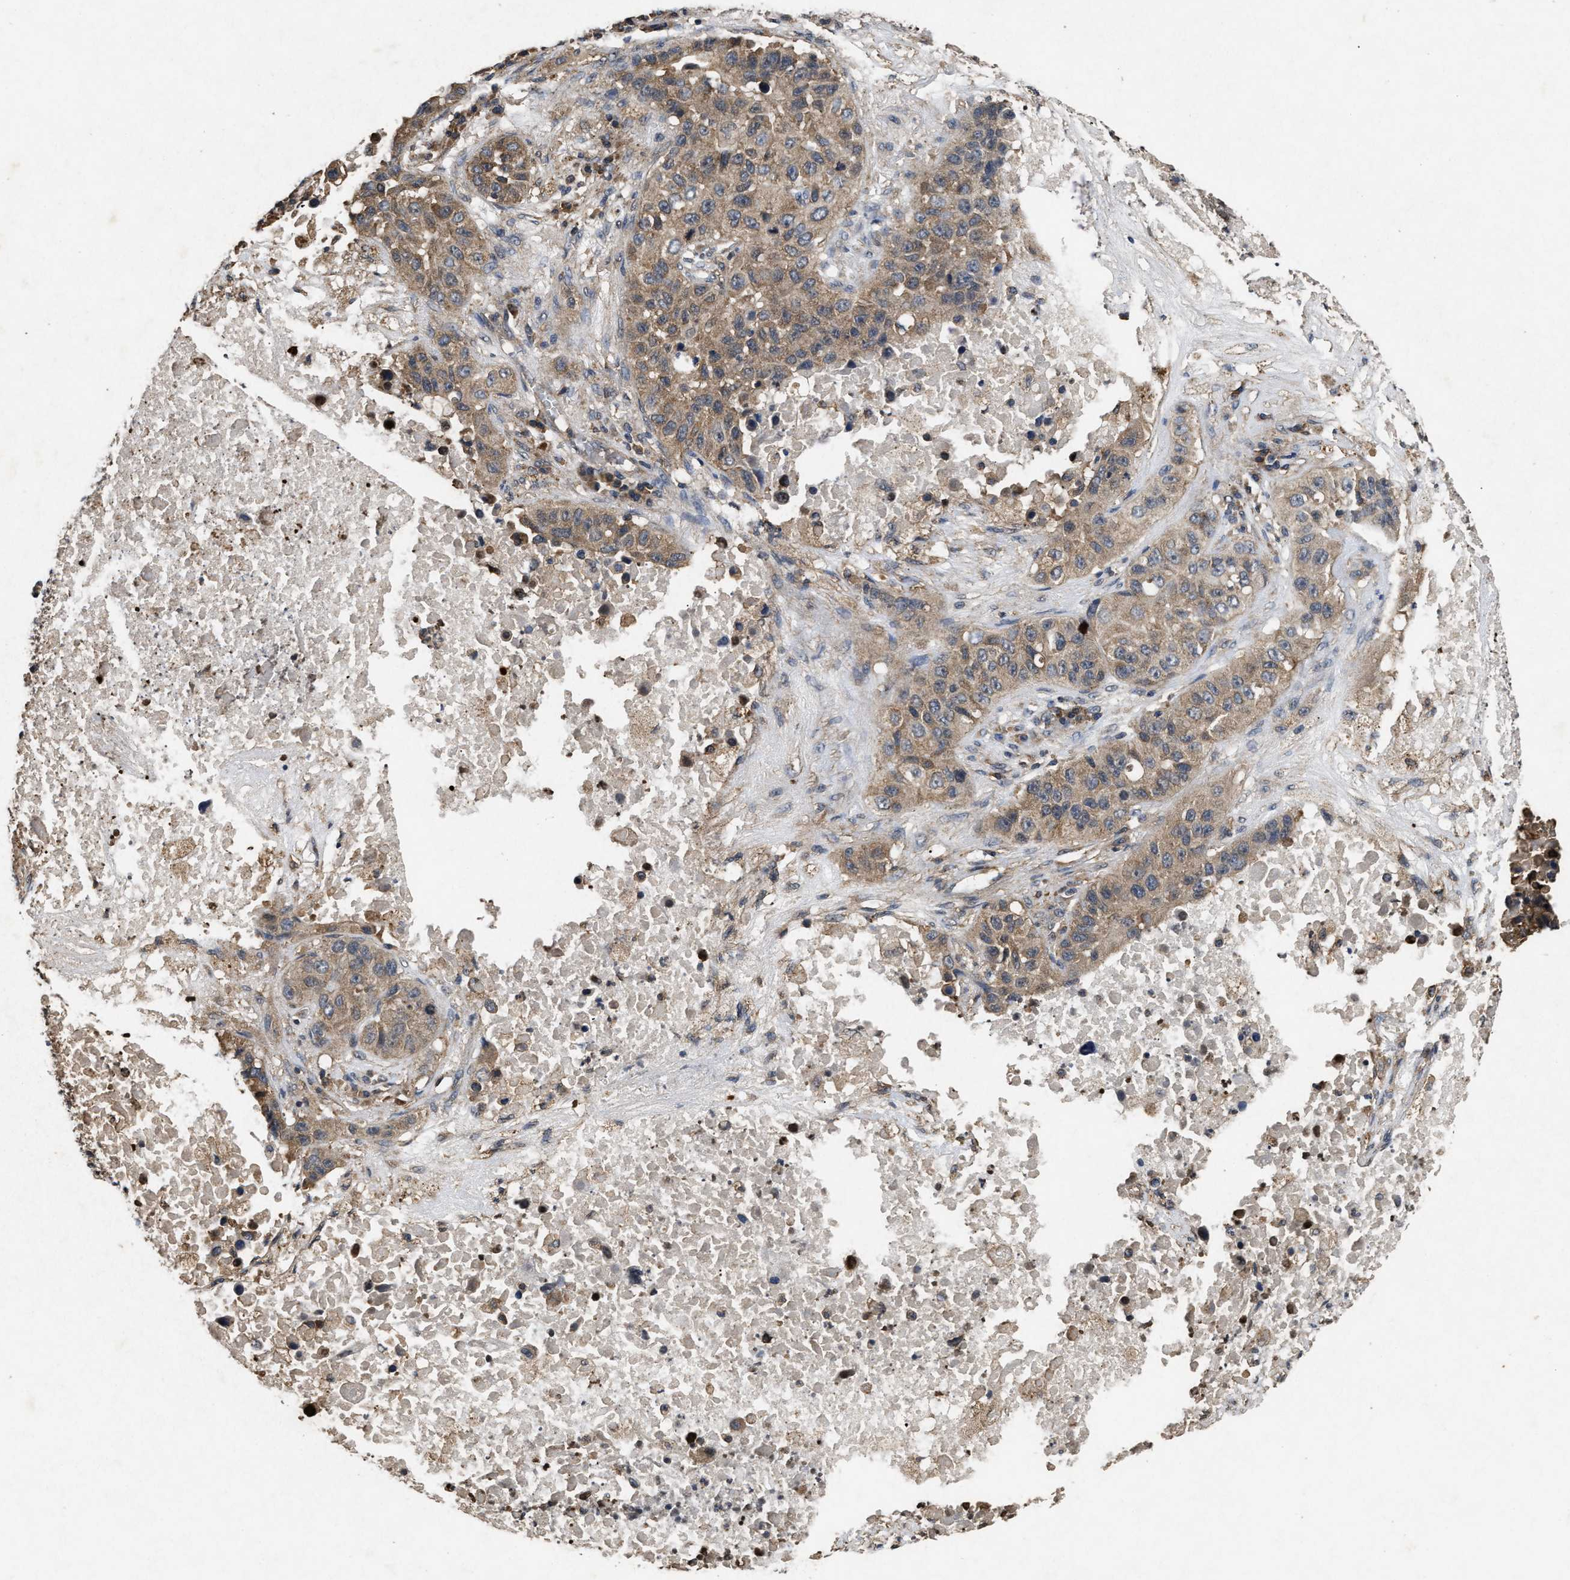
{"staining": {"intensity": "moderate", "quantity": ">75%", "location": "cytoplasmic/membranous"}, "tissue": "lung cancer", "cell_type": "Tumor cells", "image_type": "cancer", "snomed": [{"axis": "morphology", "description": "Squamous cell carcinoma, NOS"}, {"axis": "topography", "description": "Lung"}], "caption": "High-power microscopy captured an immunohistochemistry (IHC) histopathology image of lung cancer (squamous cell carcinoma), revealing moderate cytoplasmic/membranous positivity in approximately >75% of tumor cells.", "gene": "PDAP1", "patient": {"sex": "male", "age": 57}}